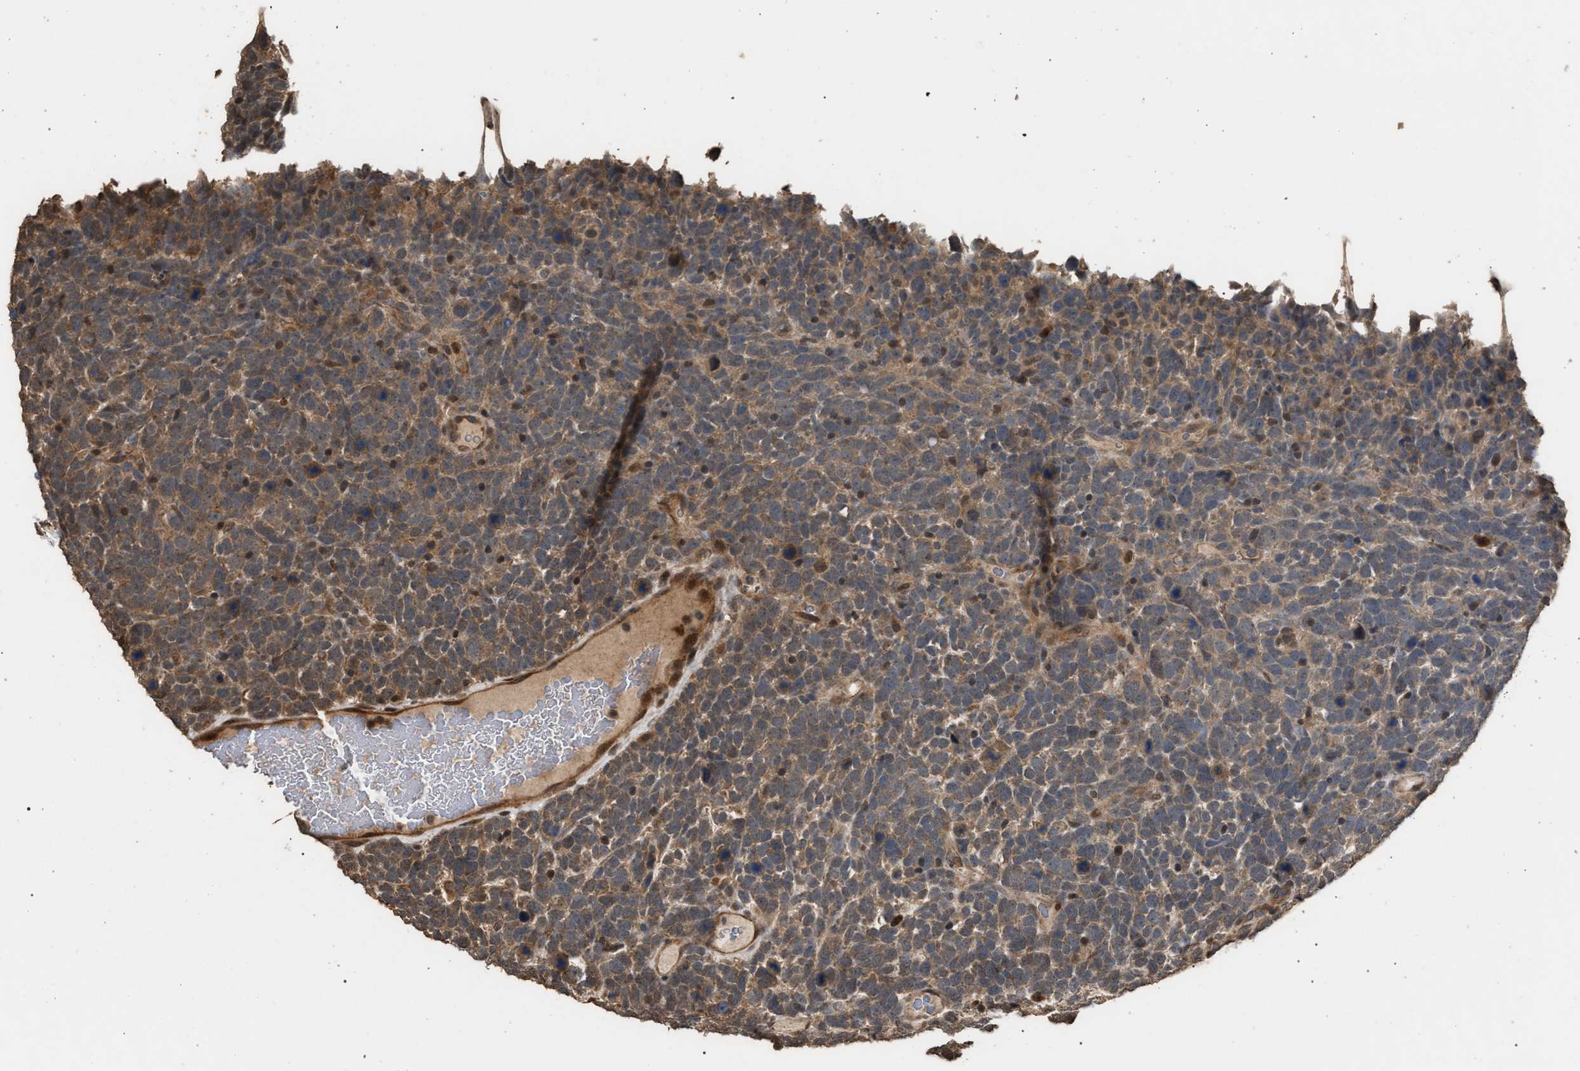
{"staining": {"intensity": "weak", "quantity": ">75%", "location": "cytoplasmic/membranous"}, "tissue": "urothelial cancer", "cell_type": "Tumor cells", "image_type": "cancer", "snomed": [{"axis": "morphology", "description": "Urothelial carcinoma, High grade"}, {"axis": "topography", "description": "Urinary bladder"}], "caption": "Brown immunohistochemical staining in human urothelial cancer shows weak cytoplasmic/membranous positivity in approximately >75% of tumor cells.", "gene": "NAA35", "patient": {"sex": "female", "age": 82}}